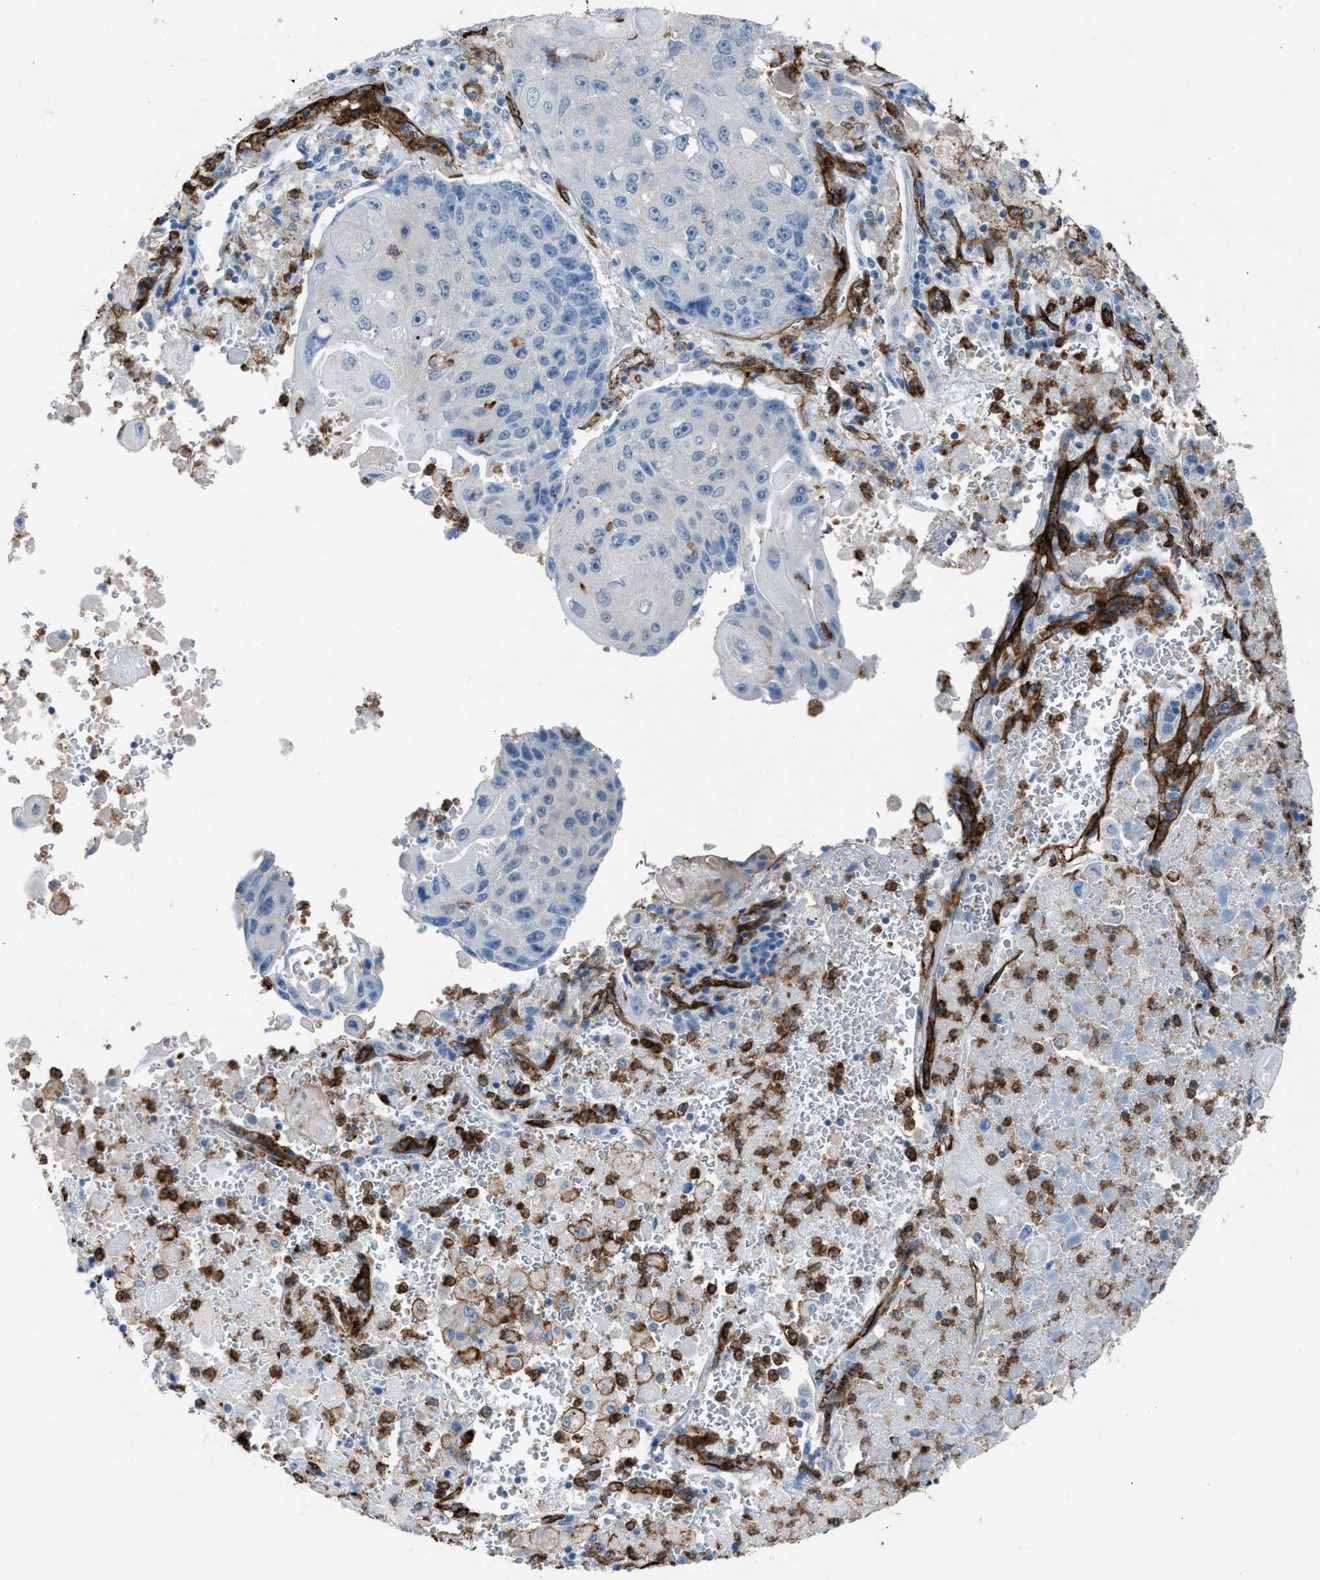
{"staining": {"intensity": "negative", "quantity": "none", "location": "none"}, "tissue": "lung cancer", "cell_type": "Tumor cells", "image_type": "cancer", "snomed": [{"axis": "morphology", "description": "Squamous cell carcinoma, NOS"}, {"axis": "topography", "description": "Lung"}], "caption": "Lung cancer (squamous cell carcinoma) stained for a protein using immunohistochemistry (IHC) demonstrates no positivity tumor cells.", "gene": "DYSF", "patient": {"sex": "male", "age": 61}}